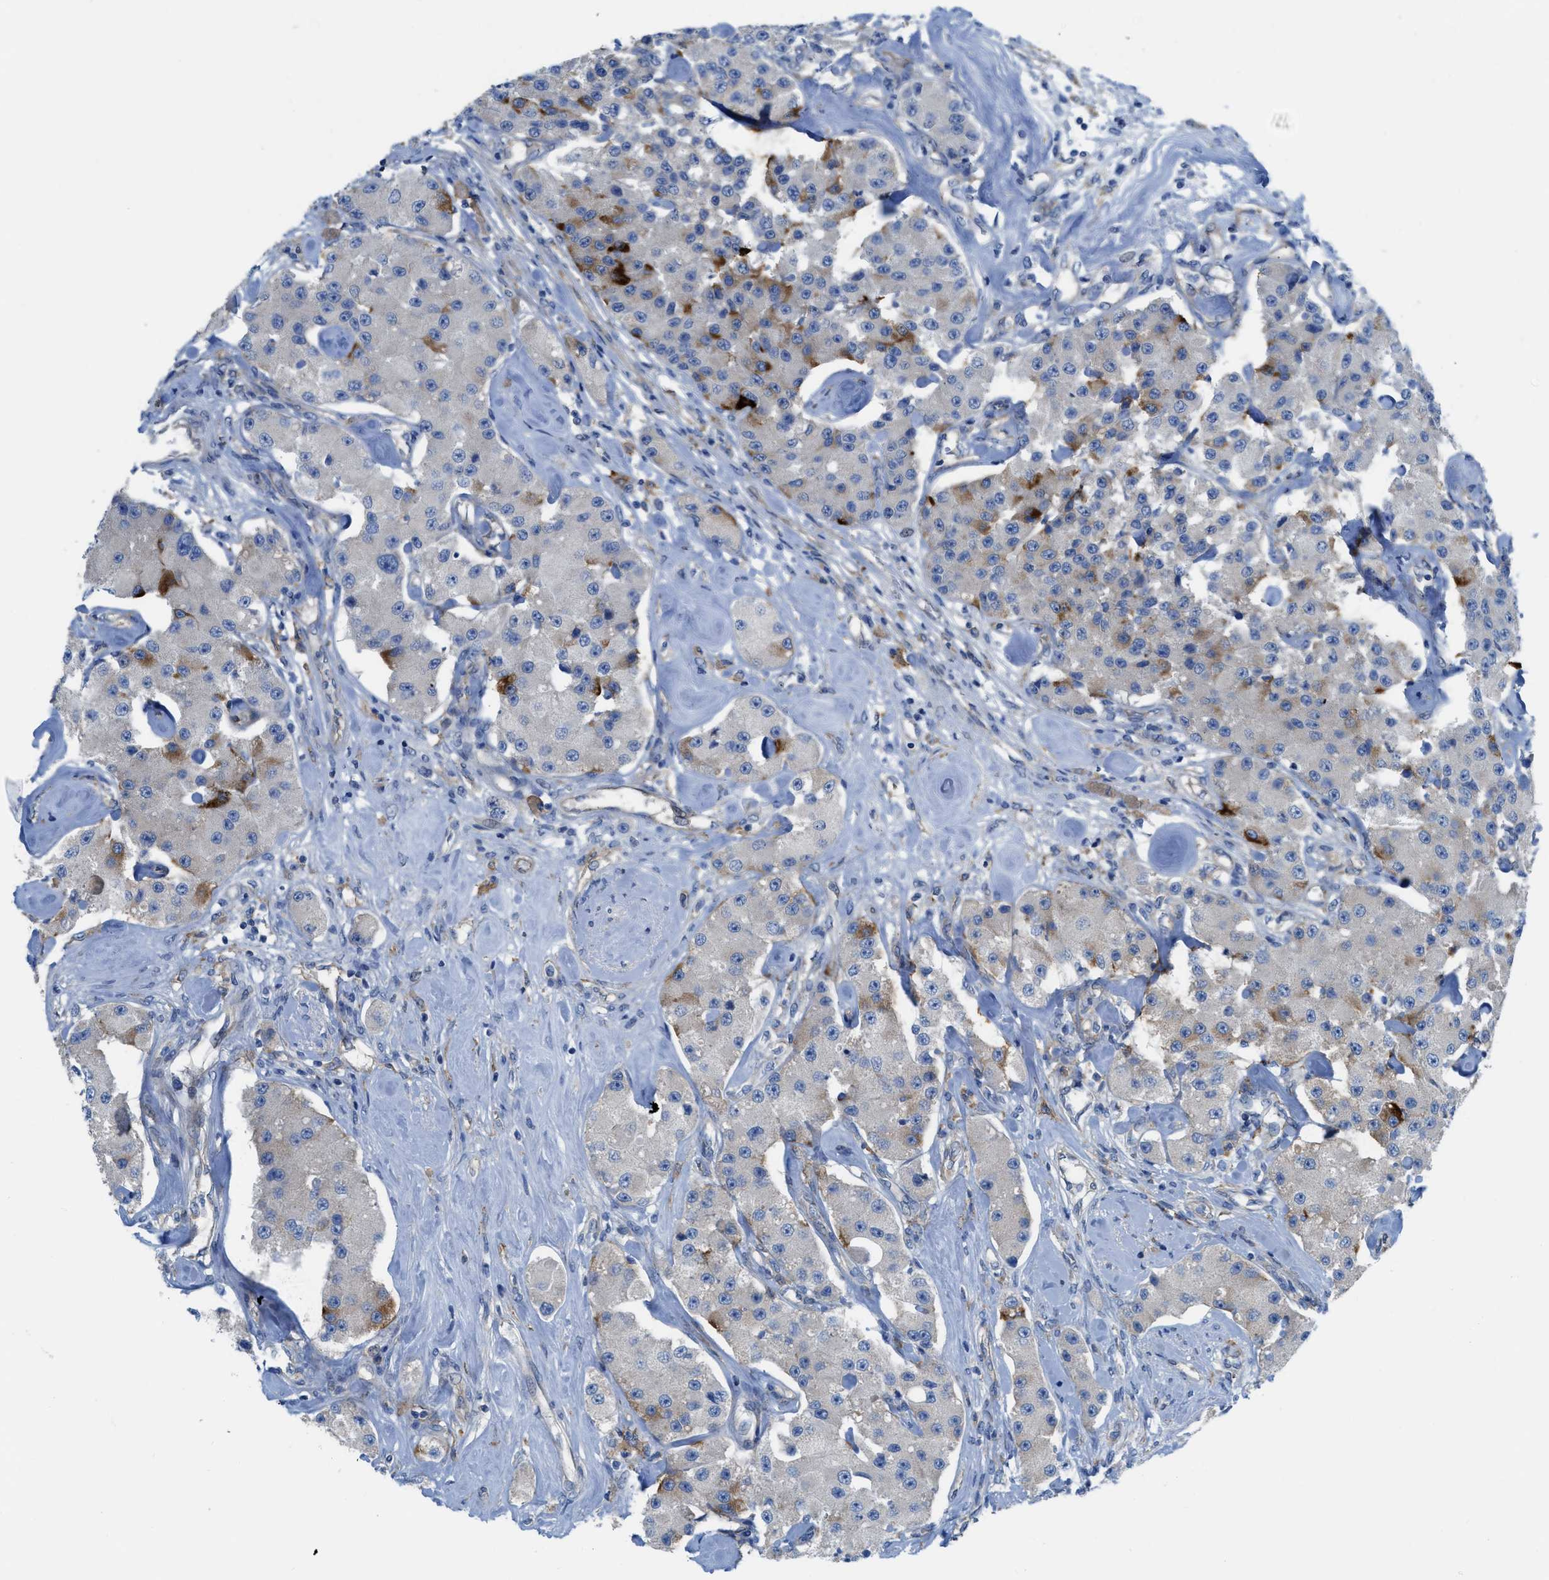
{"staining": {"intensity": "moderate", "quantity": "<25%", "location": "cytoplasmic/membranous"}, "tissue": "carcinoid", "cell_type": "Tumor cells", "image_type": "cancer", "snomed": [{"axis": "morphology", "description": "Carcinoid, malignant, NOS"}, {"axis": "topography", "description": "Pancreas"}], "caption": "IHC of human carcinoid shows low levels of moderate cytoplasmic/membranous staining in approximately <25% of tumor cells.", "gene": "EGFR", "patient": {"sex": "male", "age": 41}}